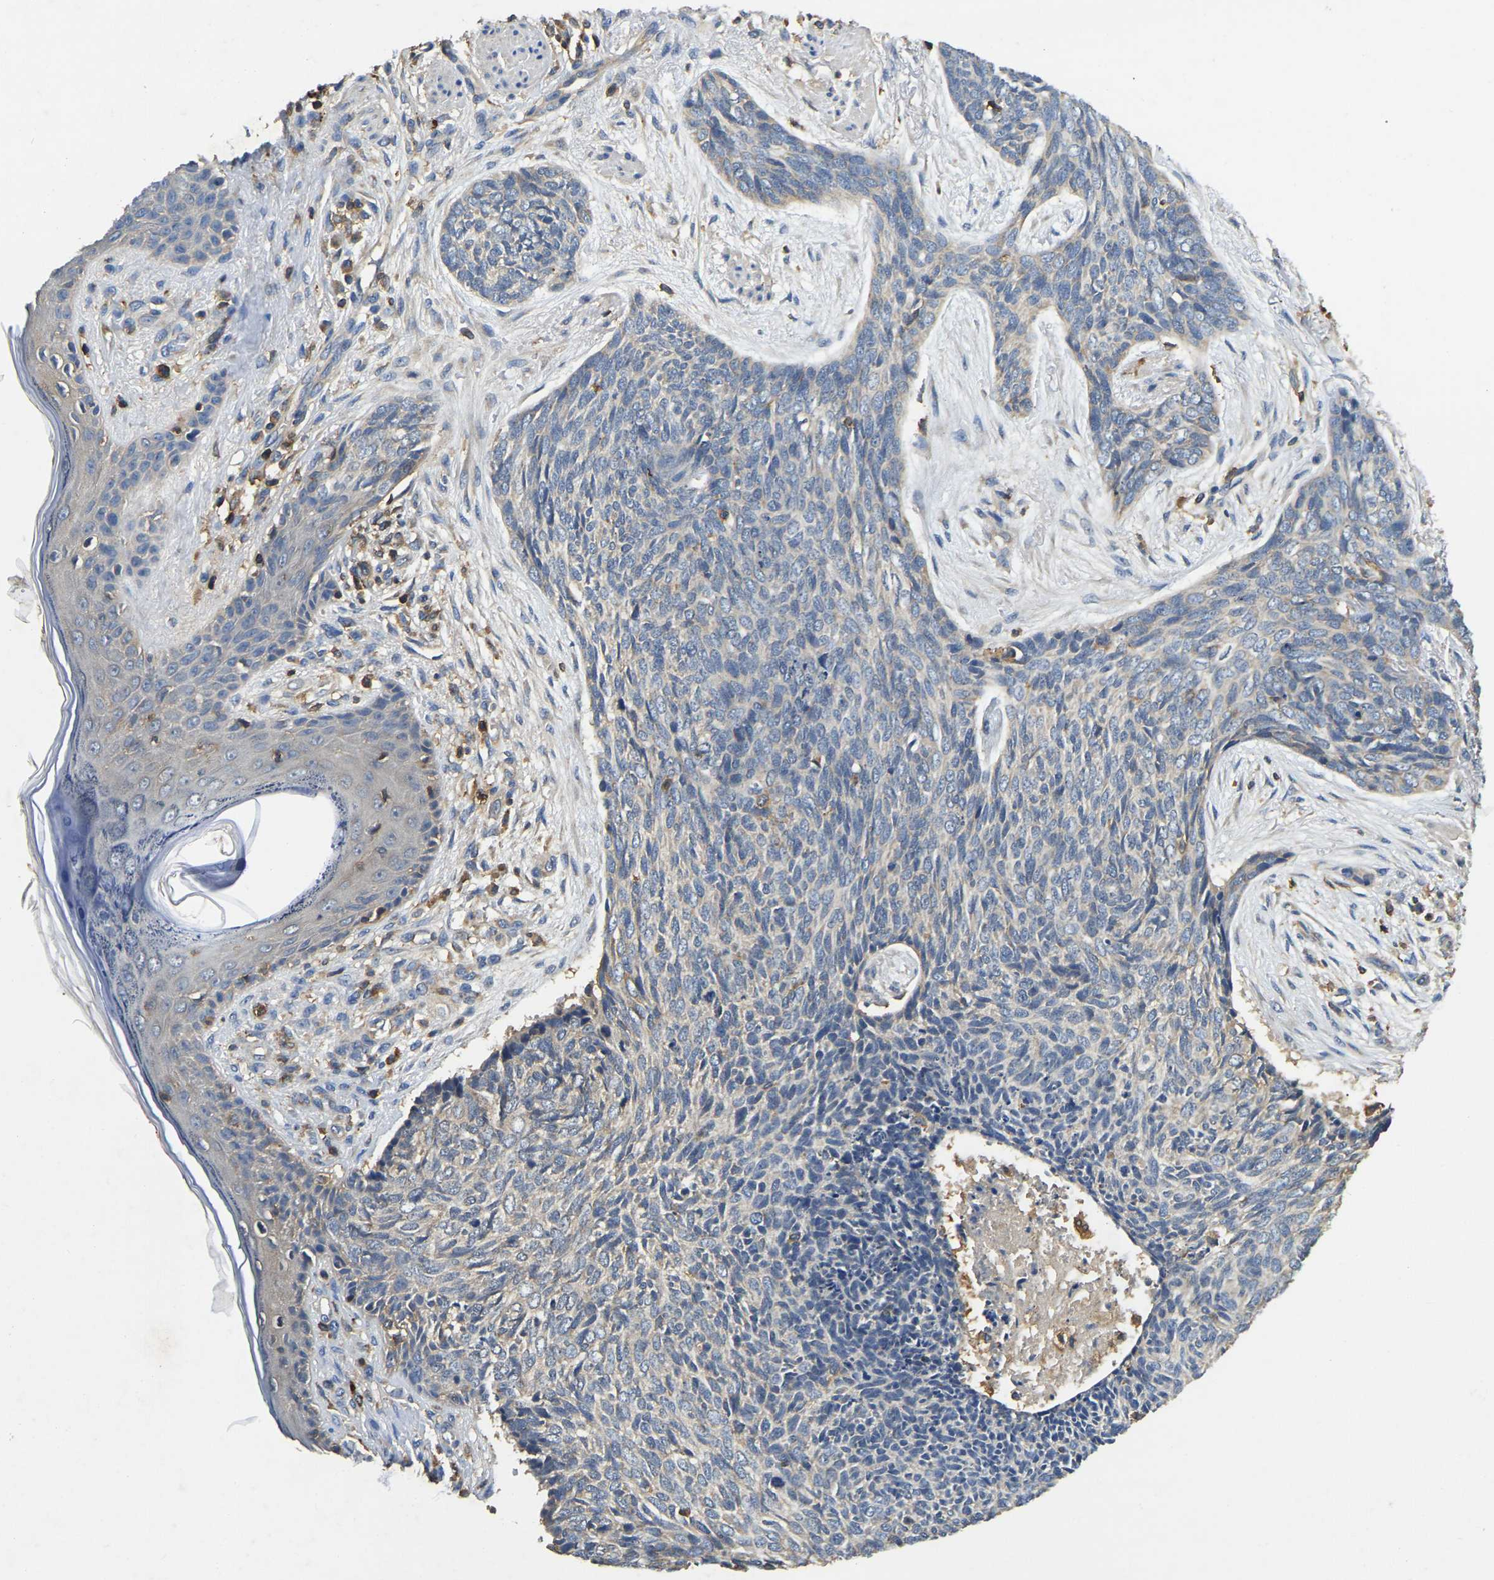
{"staining": {"intensity": "negative", "quantity": "none", "location": "none"}, "tissue": "skin cancer", "cell_type": "Tumor cells", "image_type": "cancer", "snomed": [{"axis": "morphology", "description": "Basal cell carcinoma"}, {"axis": "topography", "description": "Skin"}], "caption": "A high-resolution histopathology image shows IHC staining of skin basal cell carcinoma, which shows no significant positivity in tumor cells. The staining is performed using DAB brown chromogen with nuclei counter-stained in using hematoxylin.", "gene": "SMPD2", "patient": {"sex": "female", "age": 84}}